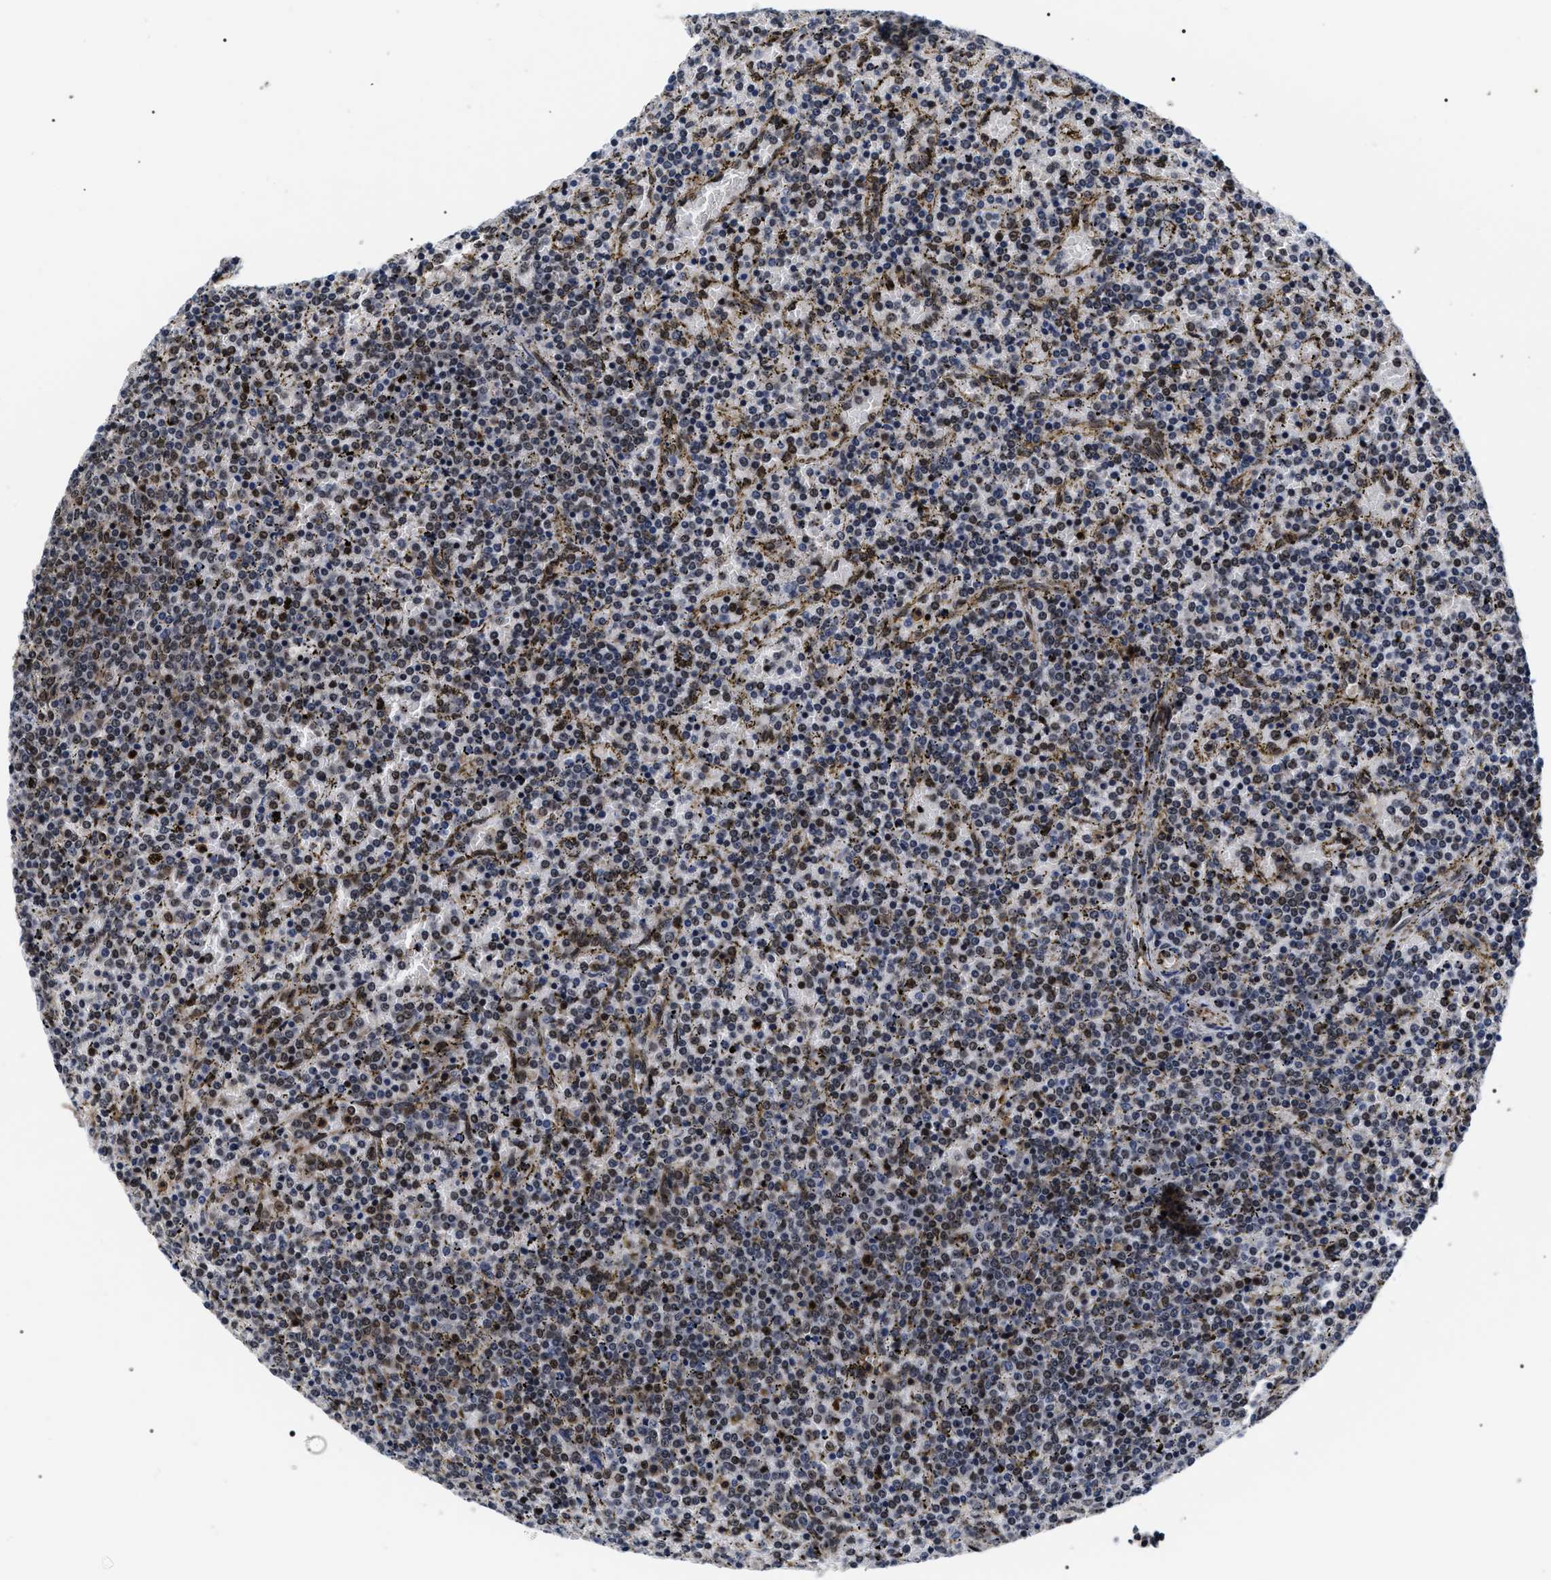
{"staining": {"intensity": "moderate", "quantity": "<25%", "location": "nuclear"}, "tissue": "lymphoma", "cell_type": "Tumor cells", "image_type": "cancer", "snomed": [{"axis": "morphology", "description": "Malignant lymphoma, non-Hodgkin's type, Low grade"}, {"axis": "topography", "description": "Spleen"}], "caption": "IHC staining of lymphoma, which reveals low levels of moderate nuclear staining in approximately <25% of tumor cells indicating moderate nuclear protein staining. The staining was performed using DAB (3,3'-diaminobenzidine) (brown) for protein detection and nuclei were counterstained in hematoxylin (blue).", "gene": "CSNK2A1", "patient": {"sex": "female", "age": 77}}